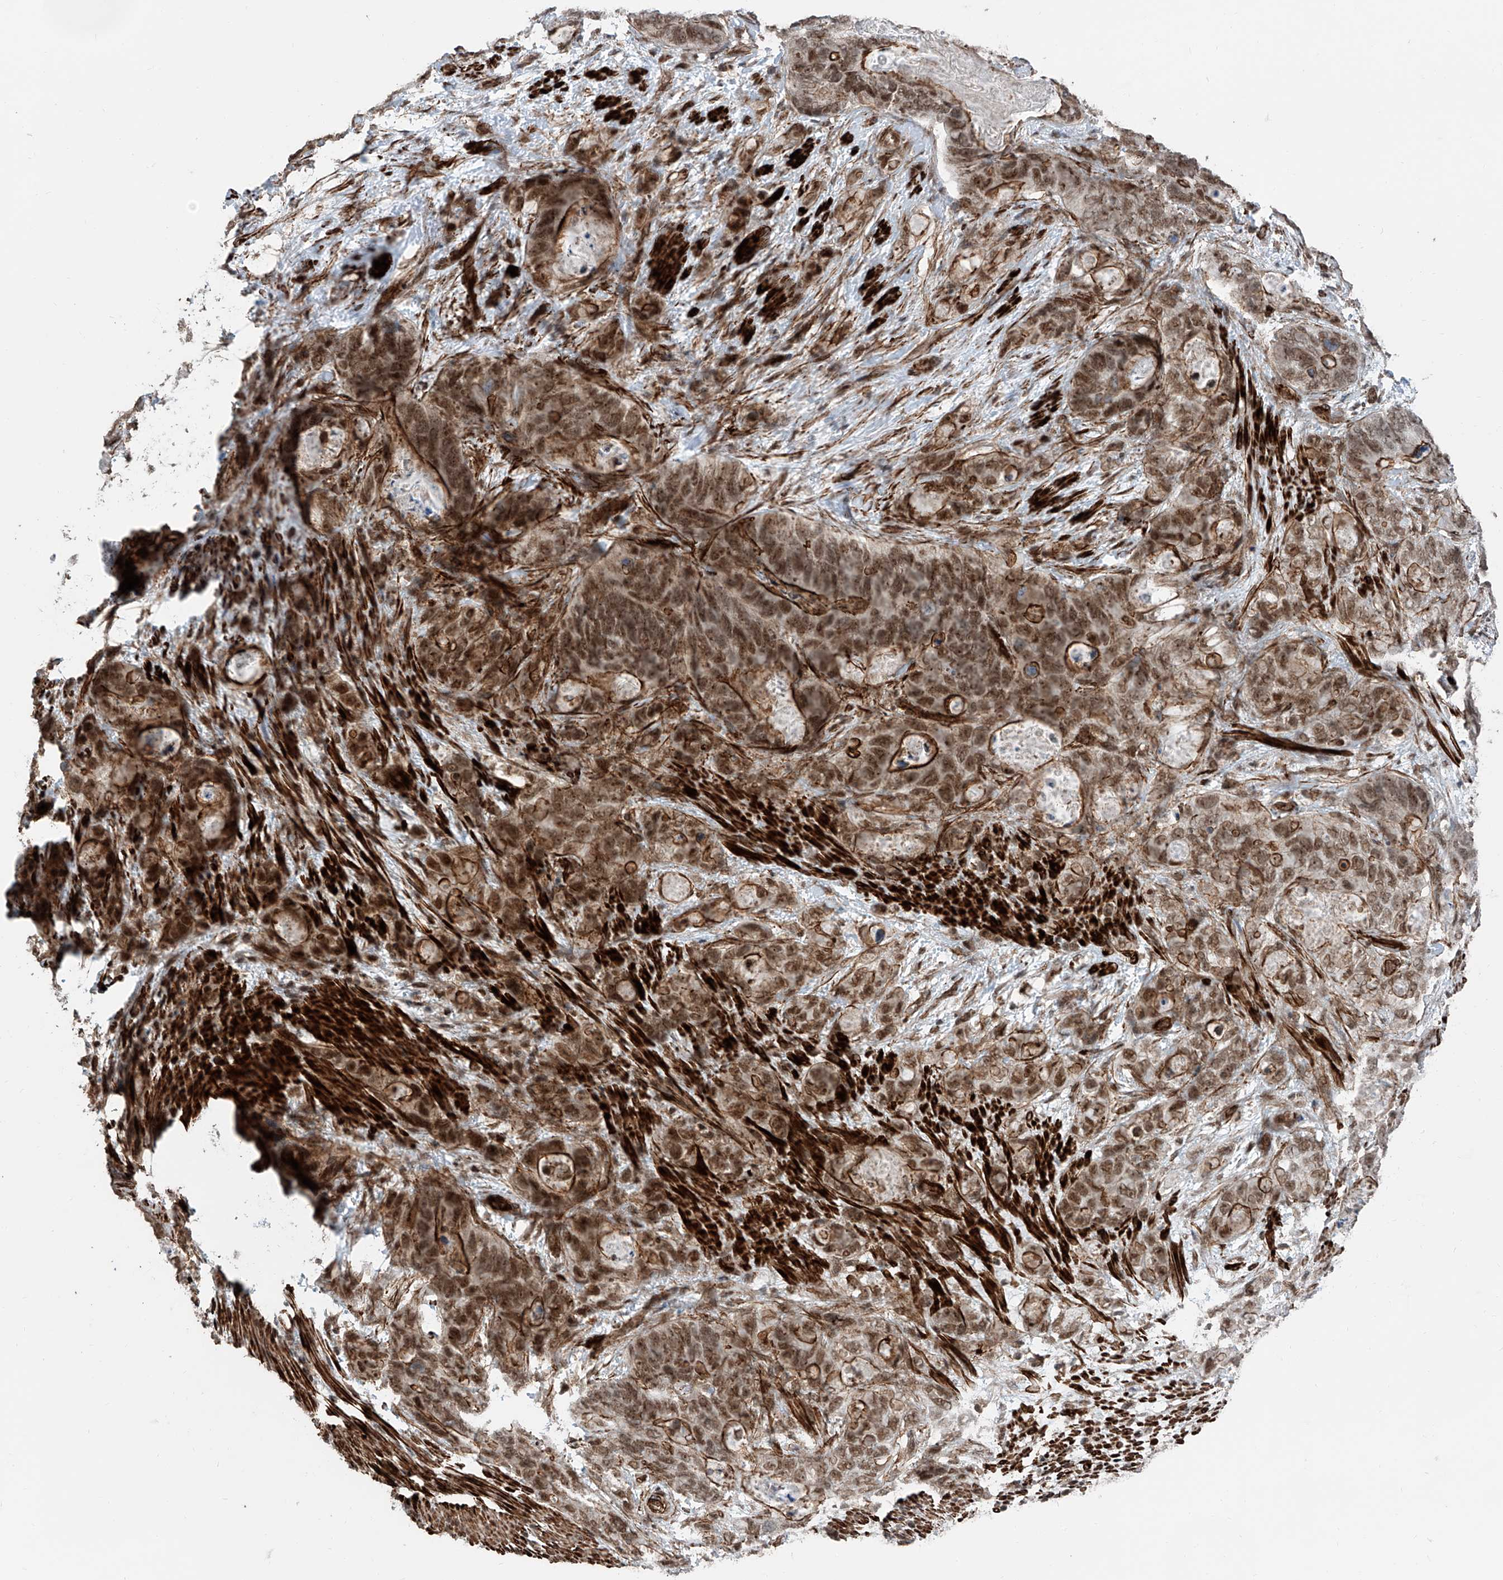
{"staining": {"intensity": "moderate", "quantity": ">75%", "location": "cytoplasmic/membranous,nuclear"}, "tissue": "stomach cancer", "cell_type": "Tumor cells", "image_type": "cancer", "snomed": [{"axis": "morphology", "description": "Normal tissue, NOS"}, {"axis": "morphology", "description": "Adenocarcinoma, NOS"}, {"axis": "topography", "description": "Stomach"}], "caption": "Immunohistochemistry photomicrograph of human adenocarcinoma (stomach) stained for a protein (brown), which displays medium levels of moderate cytoplasmic/membranous and nuclear positivity in approximately >75% of tumor cells.", "gene": "SDE2", "patient": {"sex": "female", "age": 89}}